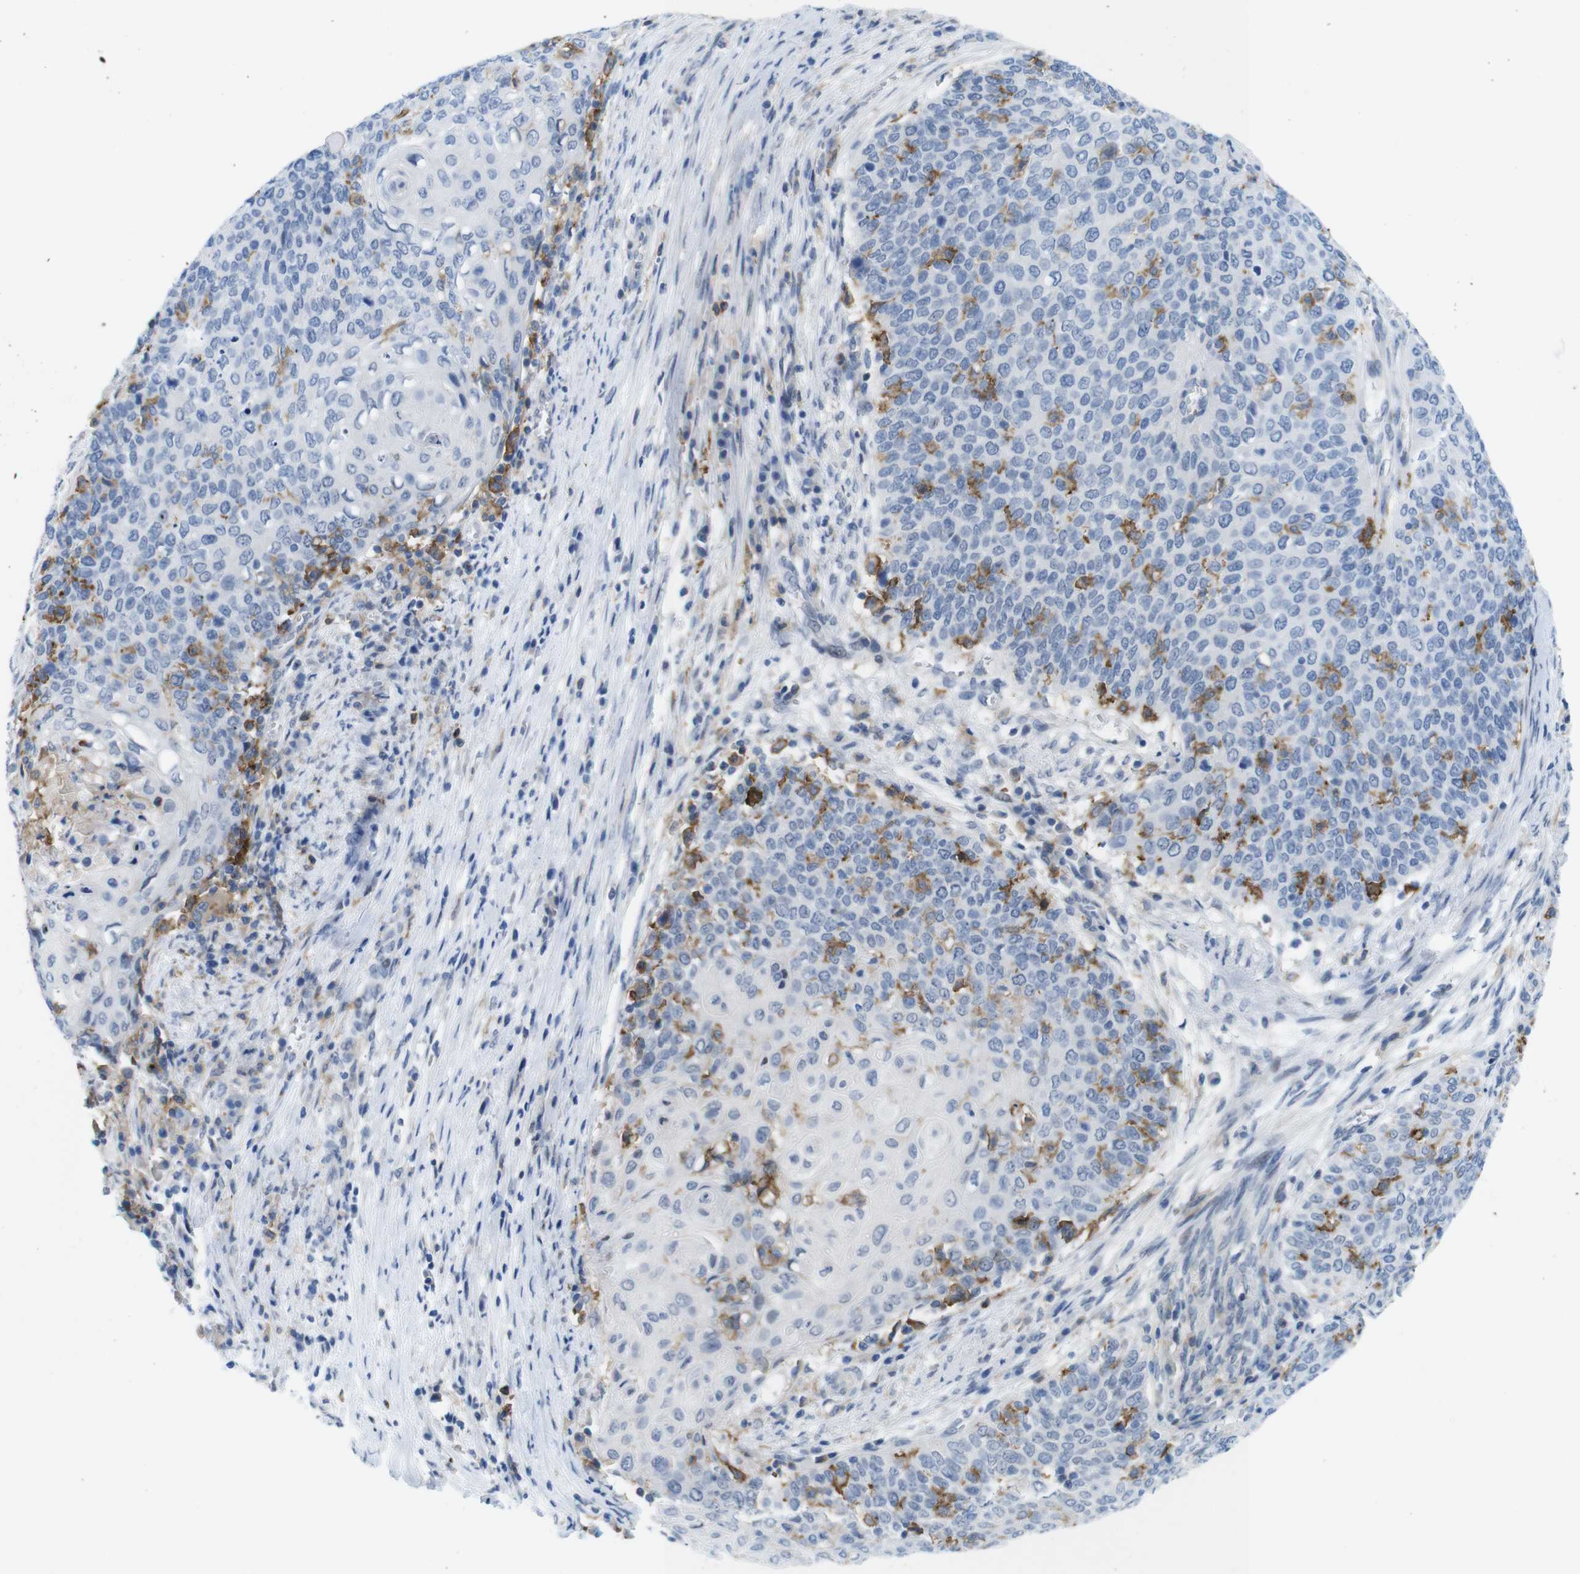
{"staining": {"intensity": "negative", "quantity": "none", "location": "none"}, "tissue": "cervical cancer", "cell_type": "Tumor cells", "image_type": "cancer", "snomed": [{"axis": "morphology", "description": "Squamous cell carcinoma, NOS"}, {"axis": "topography", "description": "Cervix"}], "caption": "This image is of cervical squamous cell carcinoma stained with immunohistochemistry to label a protein in brown with the nuclei are counter-stained blue. There is no expression in tumor cells.", "gene": "CD300C", "patient": {"sex": "female", "age": 39}}